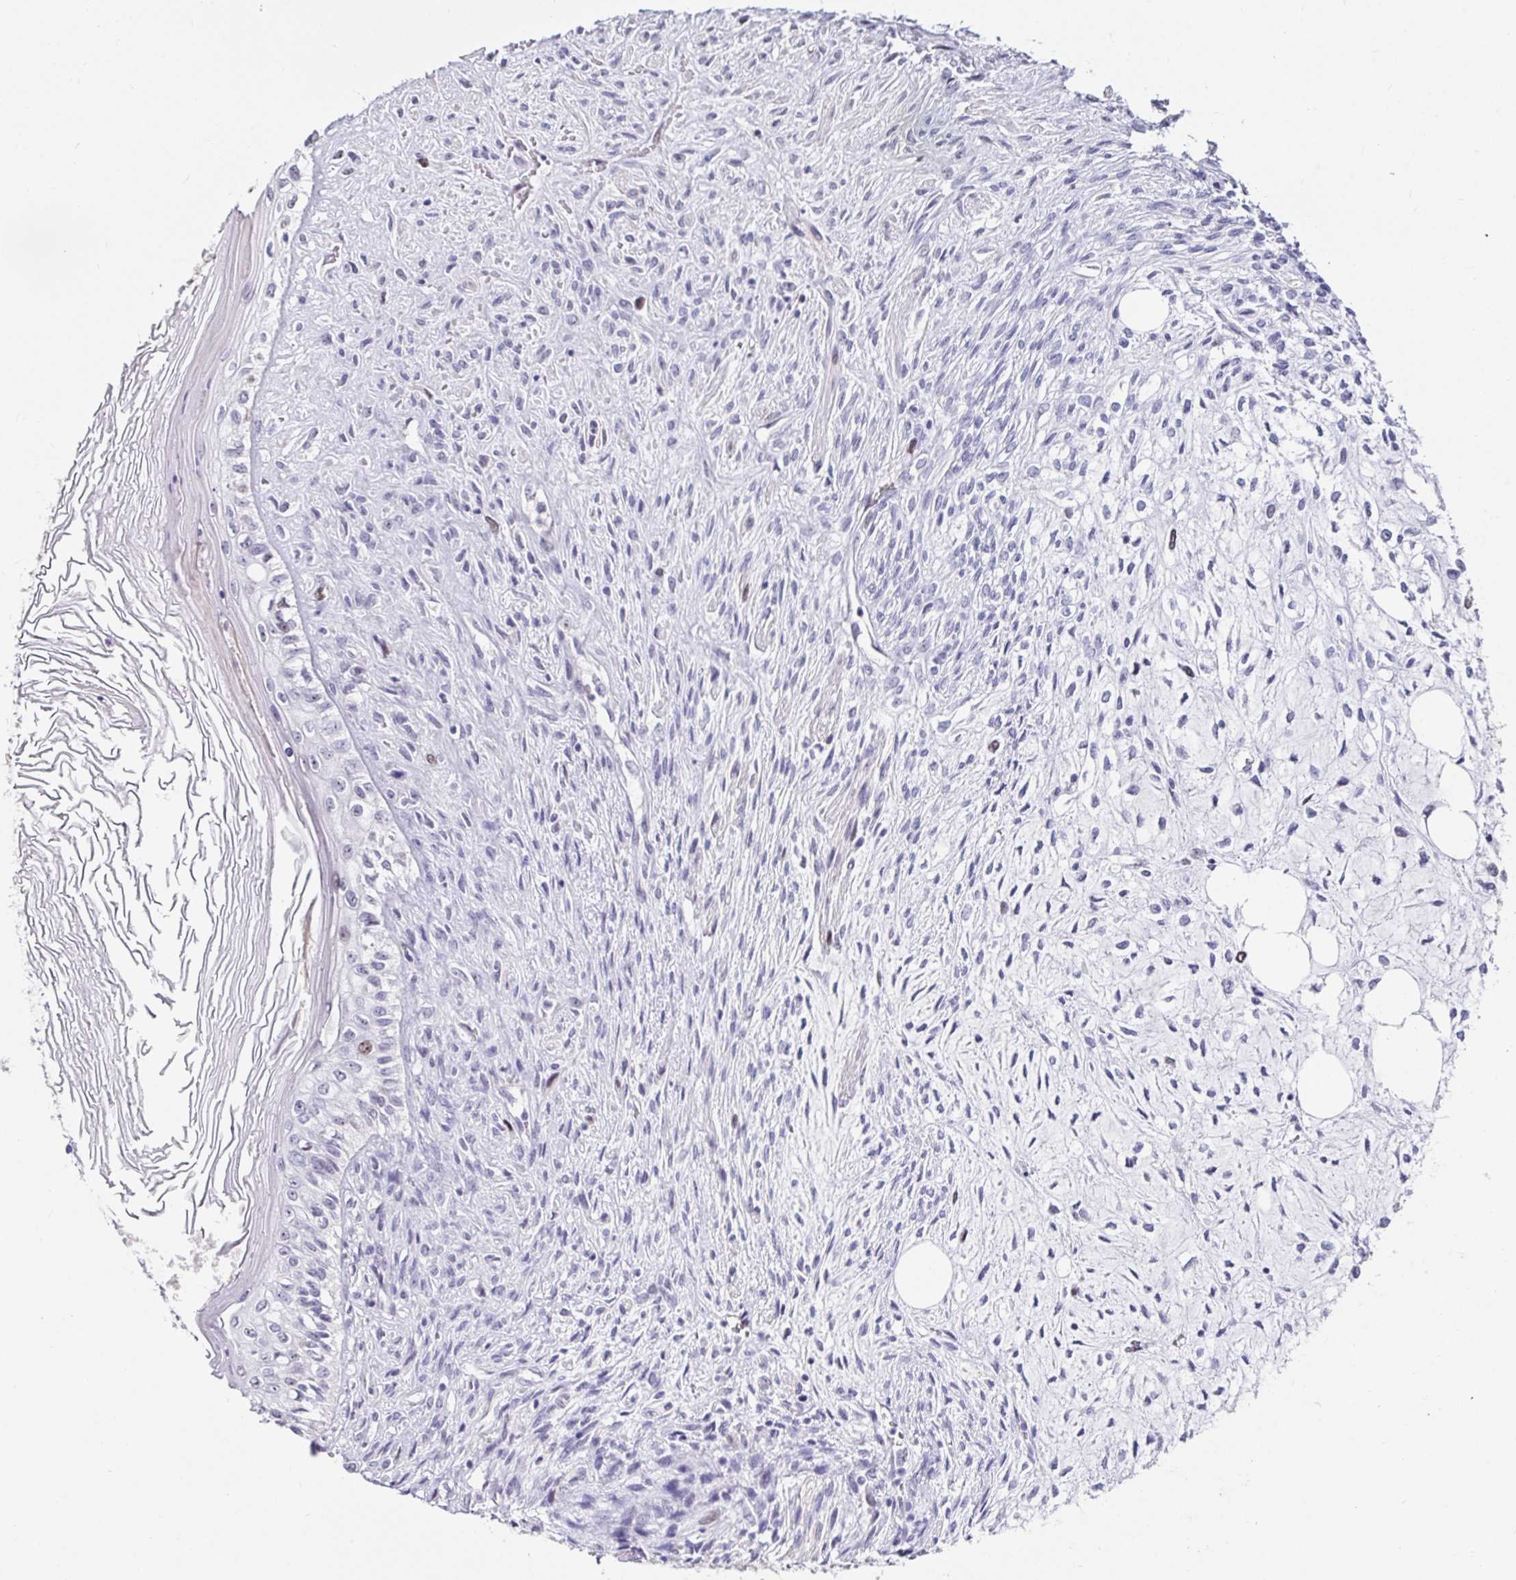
{"staining": {"intensity": "moderate", "quantity": "<25%", "location": "nuclear"}, "tissue": "testis cancer", "cell_type": "Tumor cells", "image_type": "cancer", "snomed": [{"axis": "morphology", "description": "Carcinoma, Embryonal, NOS"}, {"axis": "topography", "description": "Testis"}], "caption": "Immunohistochemical staining of testis cancer demonstrates moderate nuclear protein expression in approximately <25% of tumor cells. (Stains: DAB in brown, nuclei in blue, Microscopy: brightfield microscopy at high magnification).", "gene": "ANLN", "patient": {"sex": "male", "age": 37}}